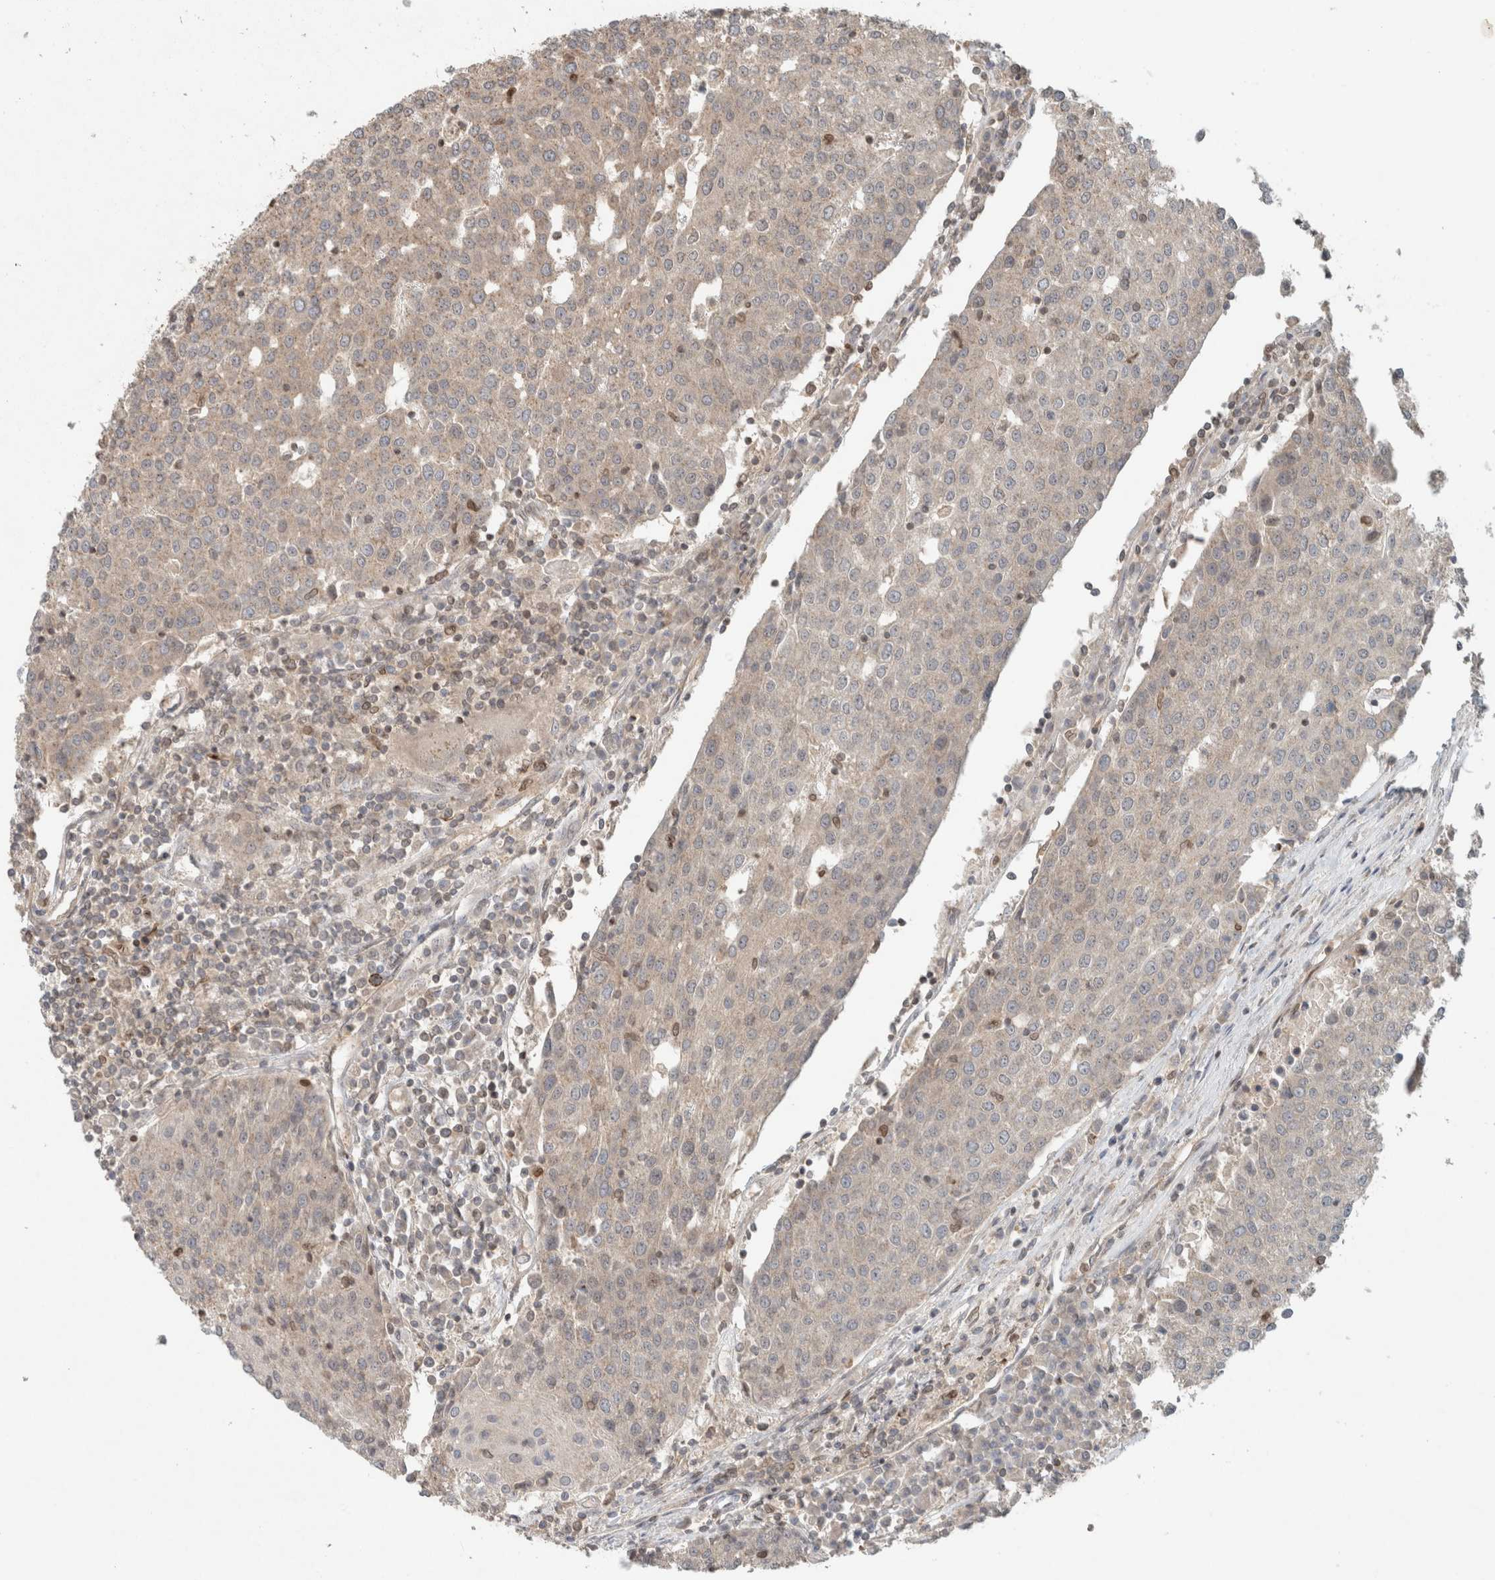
{"staining": {"intensity": "negative", "quantity": "none", "location": "none"}, "tissue": "urothelial cancer", "cell_type": "Tumor cells", "image_type": "cancer", "snomed": [{"axis": "morphology", "description": "Urothelial carcinoma, High grade"}, {"axis": "topography", "description": "Urinary bladder"}], "caption": "Immunohistochemistry of urothelial cancer shows no expression in tumor cells.", "gene": "CAAP1", "patient": {"sex": "female", "age": 85}}